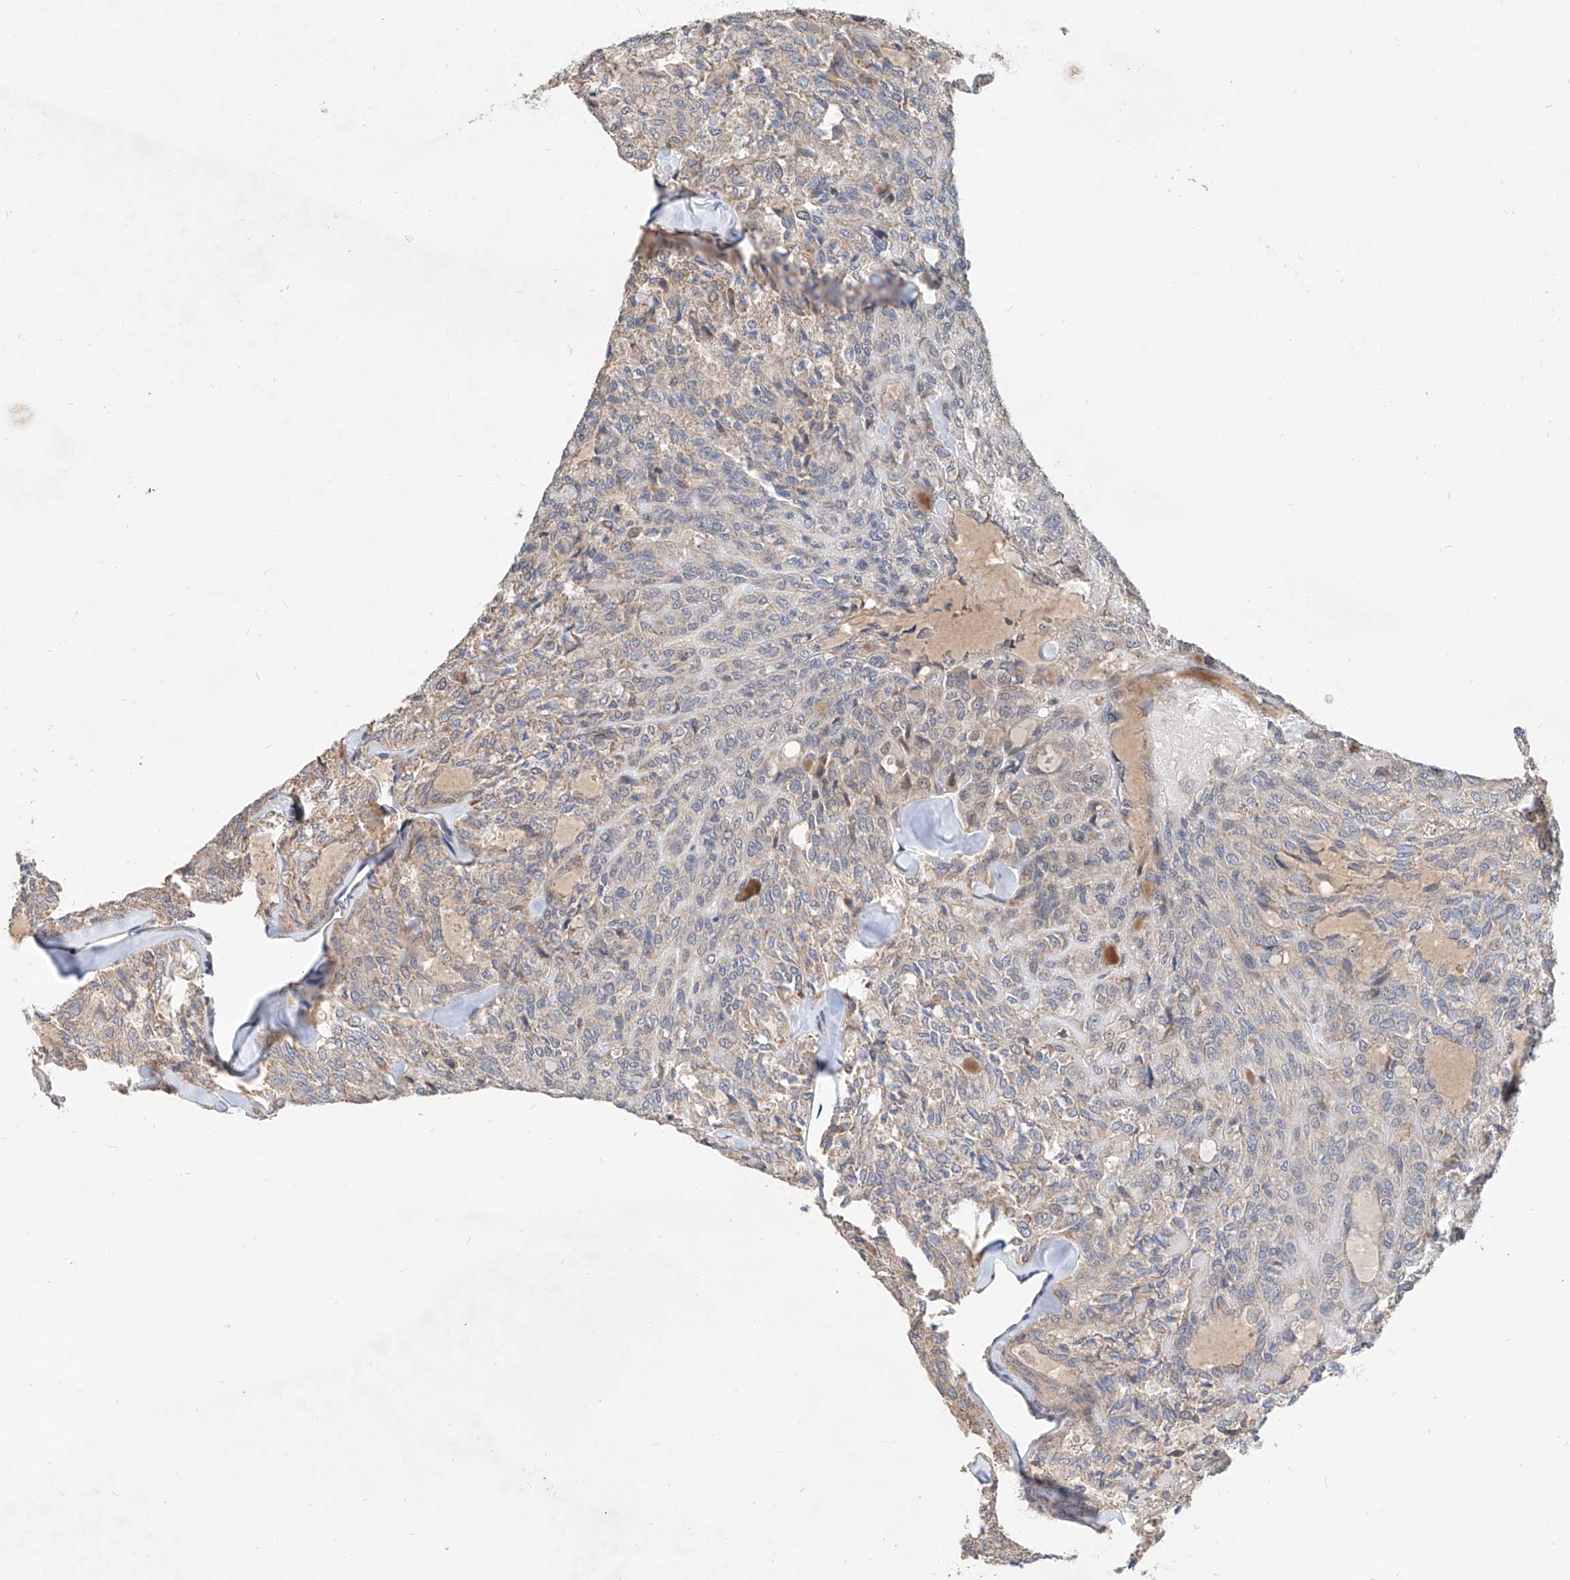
{"staining": {"intensity": "negative", "quantity": "none", "location": "none"}, "tissue": "thyroid cancer", "cell_type": "Tumor cells", "image_type": "cancer", "snomed": [{"axis": "morphology", "description": "Follicular adenoma carcinoma, NOS"}, {"axis": "topography", "description": "Thyroid gland"}], "caption": "Protein analysis of thyroid cancer (follicular adenoma carcinoma) displays no significant staining in tumor cells.", "gene": "CARMIL3", "patient": {"sex": "male", "age": 75}}